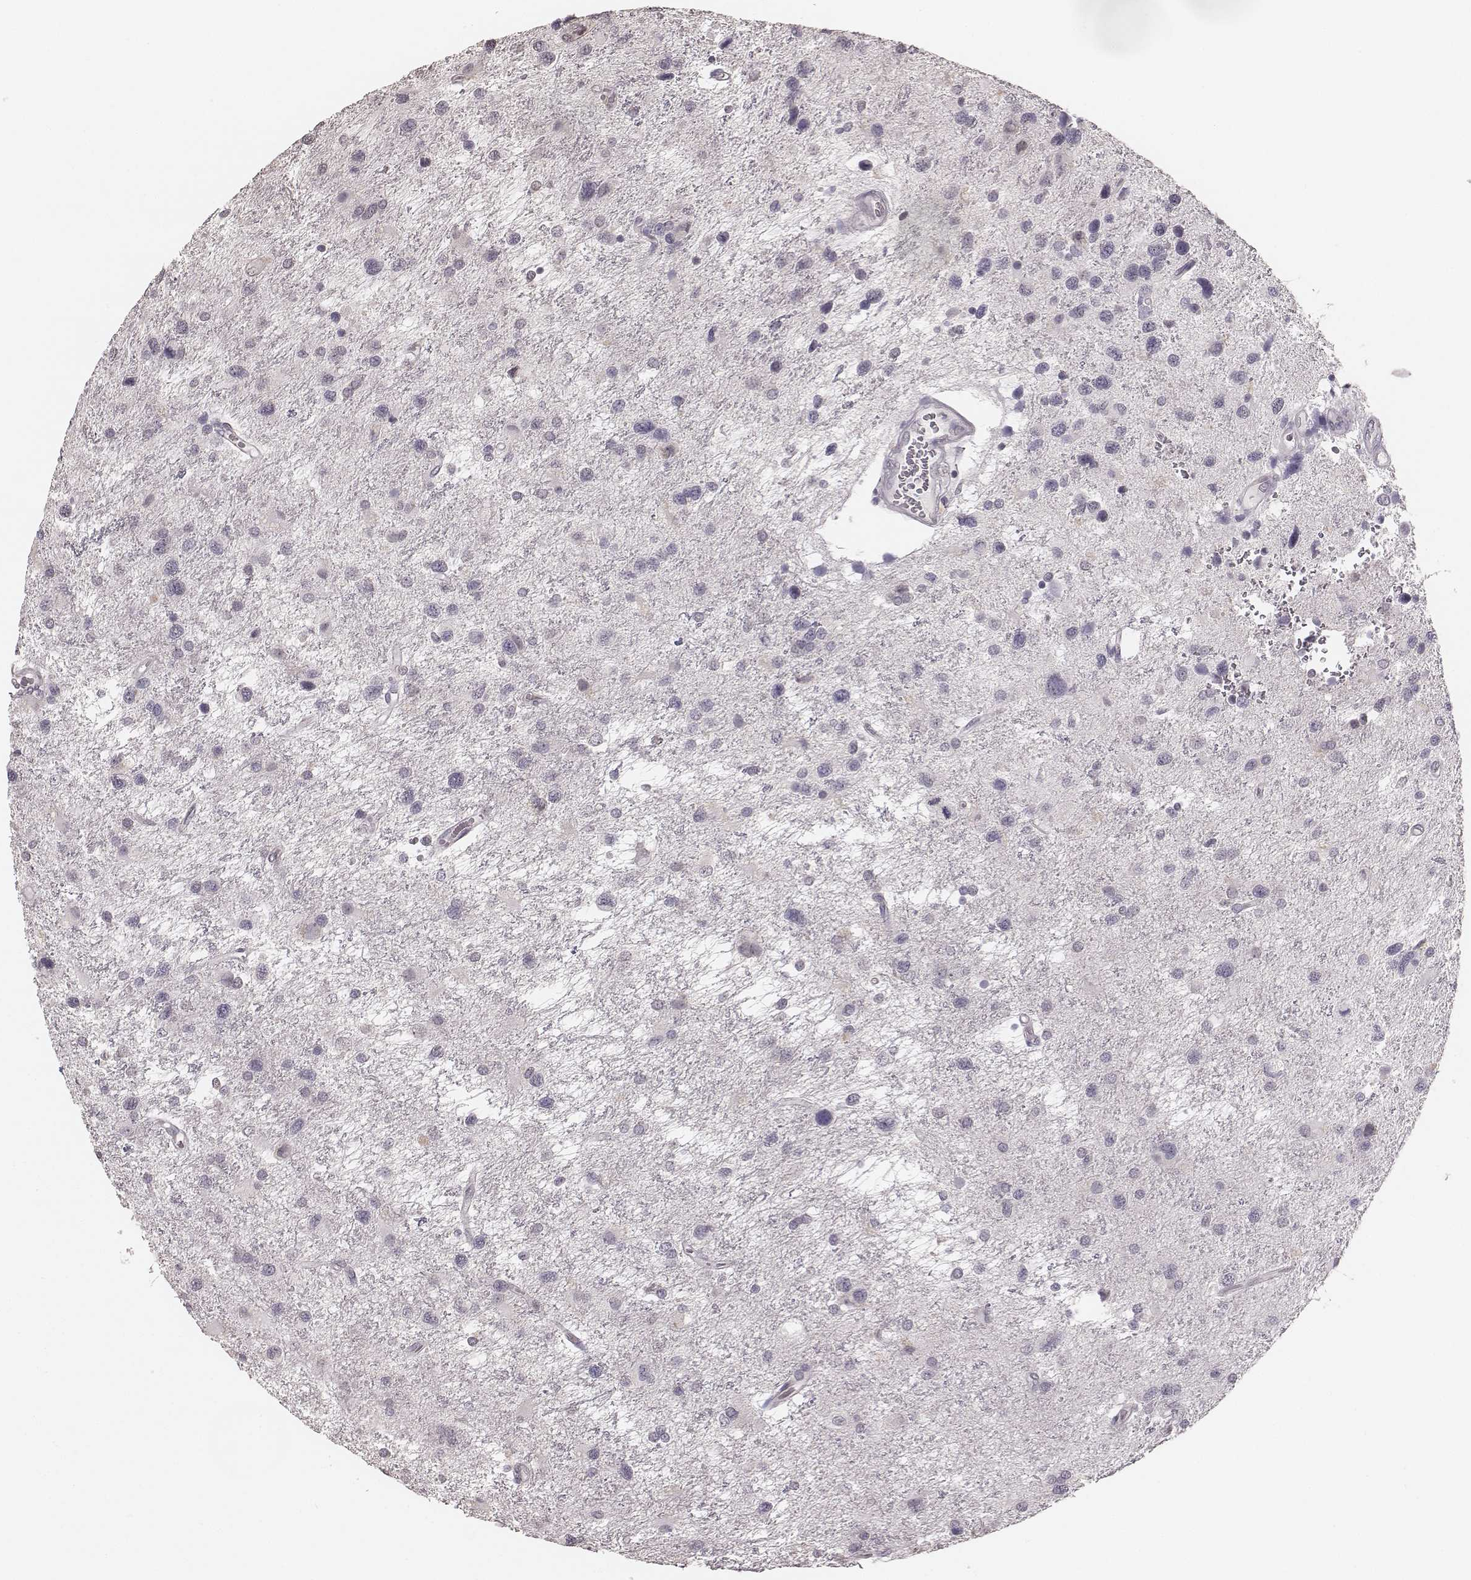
{"staining": {"intensity": "negative", "quantity": "none", "location": "none"}, "tissue": "glioma", "cell_type": "Tumor cells", "image_type": "cancer", "snomed": [{"axis": "morphology", "description": "Glioma, malignant, NOS"}, {"axis": "morphology", "description": "Glioma, malignant, High grade"}, {"axis": "topography", "description": "Brain"}], "caption": "Tumor cells are negative for protein expression in human malignant high-grade glioma.", "gene": "LY6K", "patient": {"sex": "female", "age": 71}}